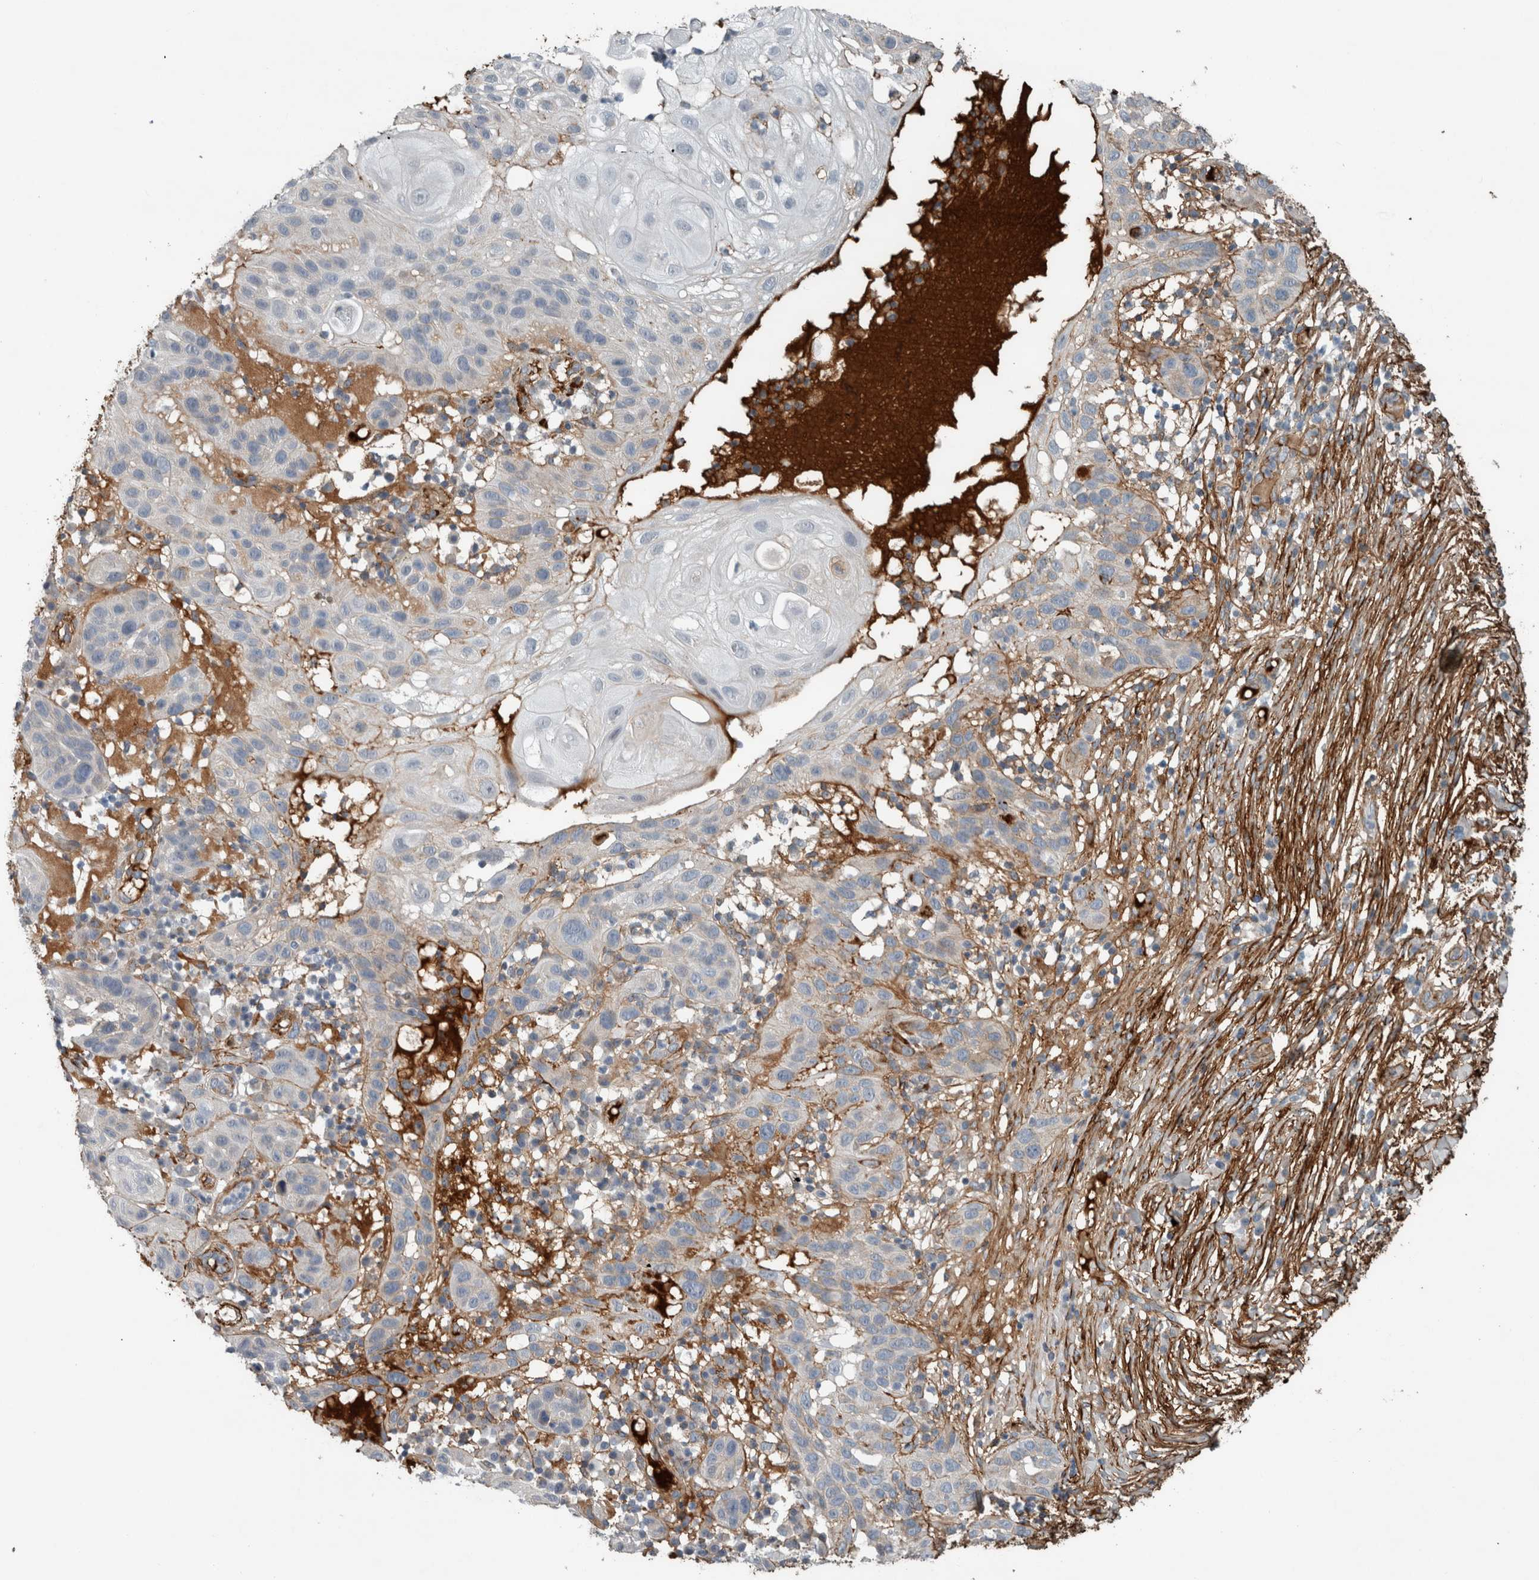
{"staining": {"intensity": "negative", "quantity": "none", "location": "none"}, "tissue": "skin cancer", "cell_type": "Tumor cells", "image_type": "cancer", "snomed": [{"axis": "morphology", "description": "Normal tissue, NOS"}, {"axis": "morphology", "description": "Squamous cell carcinoma, NOS"}, {"axis": "topography", "description": "Skin"}], "caption": "Tumor cells are negative for protein expression in human skin cancer.", "gene": "FN1", "patient": {"sex": "female", "age": 96}}